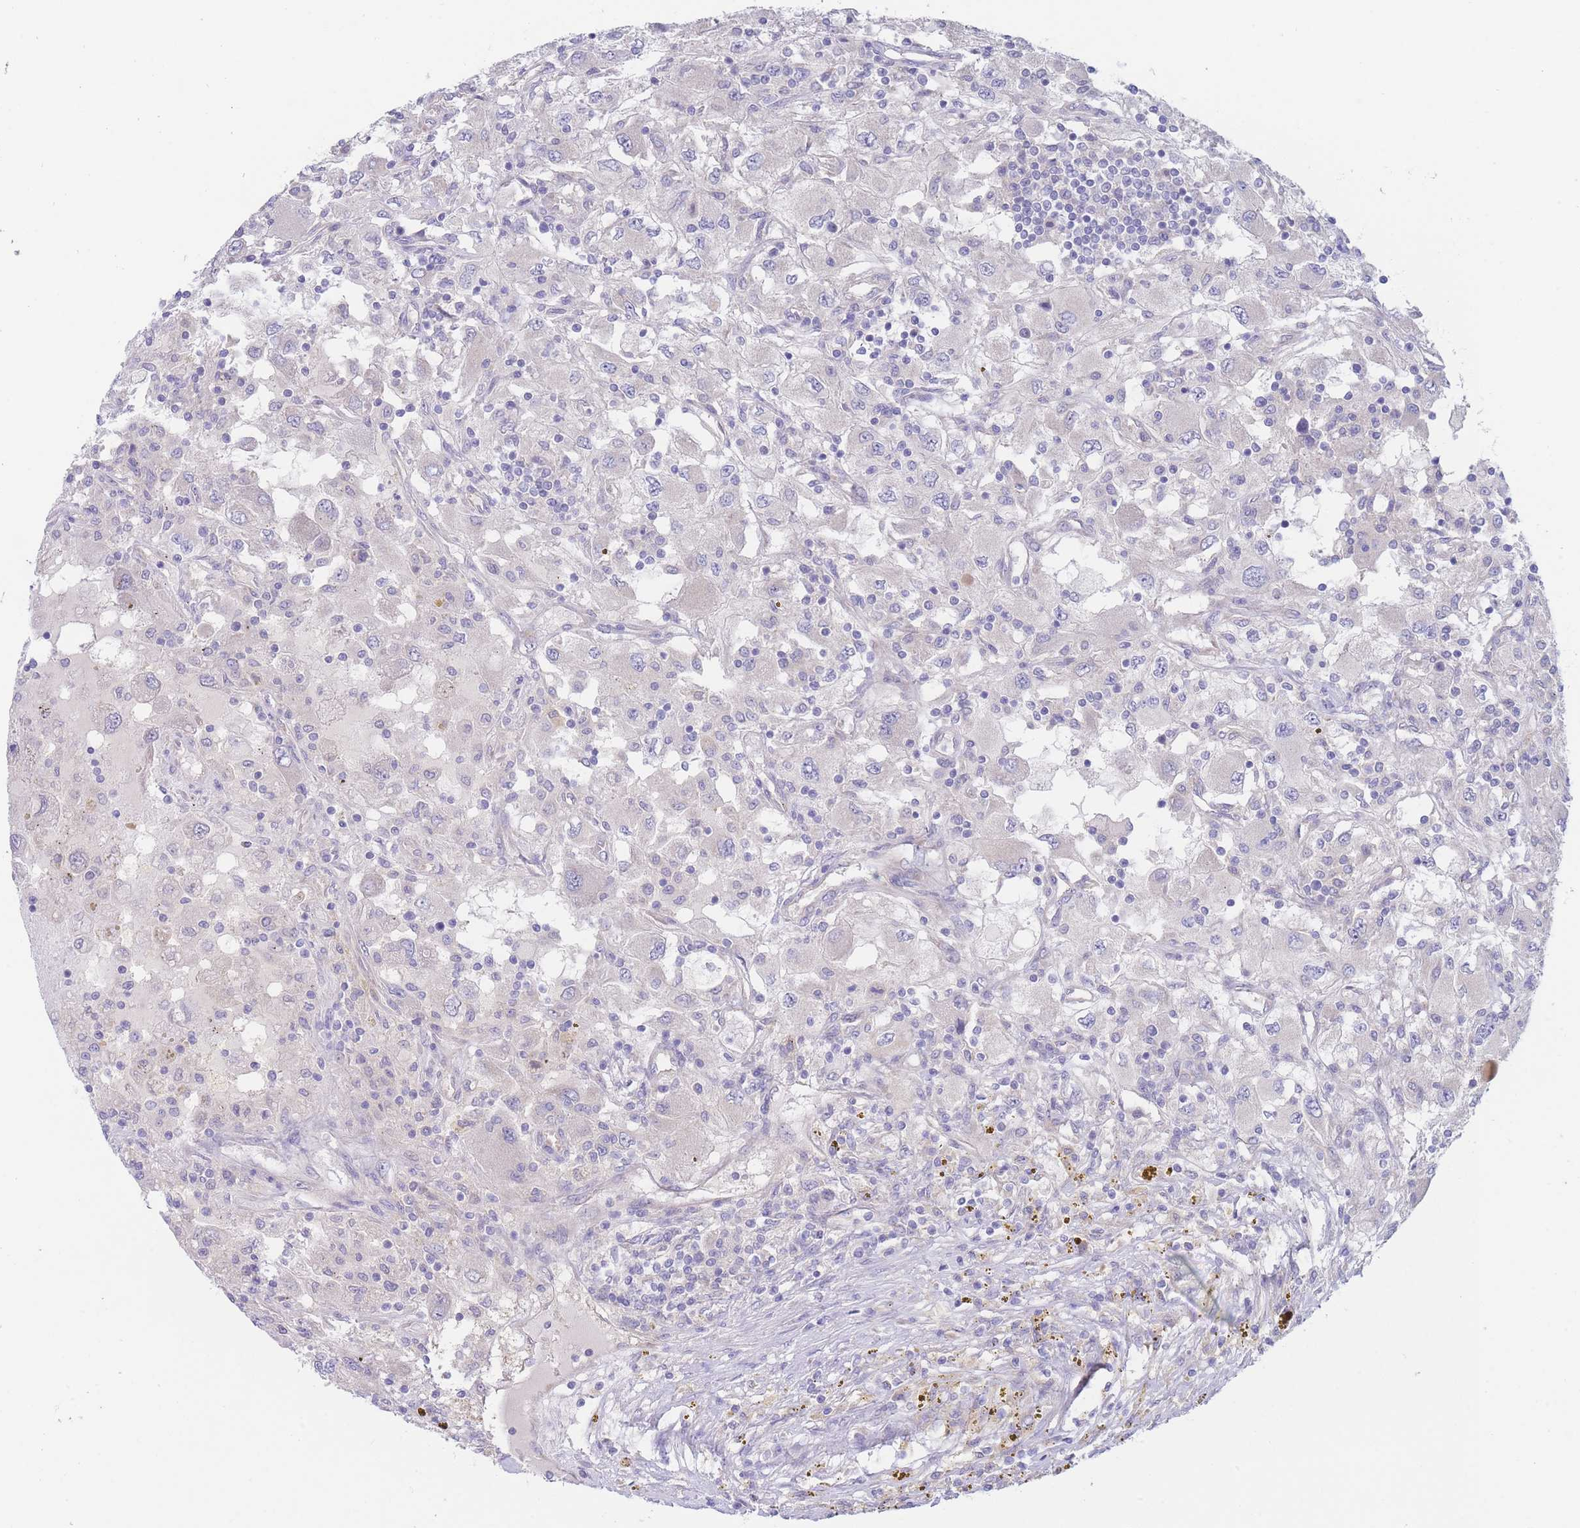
{"staining": {"intensity": "negative", "quantity": "none", "location": "none"}, "tissue": "renal cancer", "cell_type": "Tumor cells", "image_type": "cancer", "snomed": [{"axis": "morphology", "description": "Adenocarcinoma, NOS"}, {"axis": "topography", "description": "Kidney"}], "caption": "The IHC histopathology image has no significant staining in tumor cells of renal cancer tissue. Nuclei are stained in blue.", "gene": "ZNF281", "patient": {"sex": "female", "age": 67}}